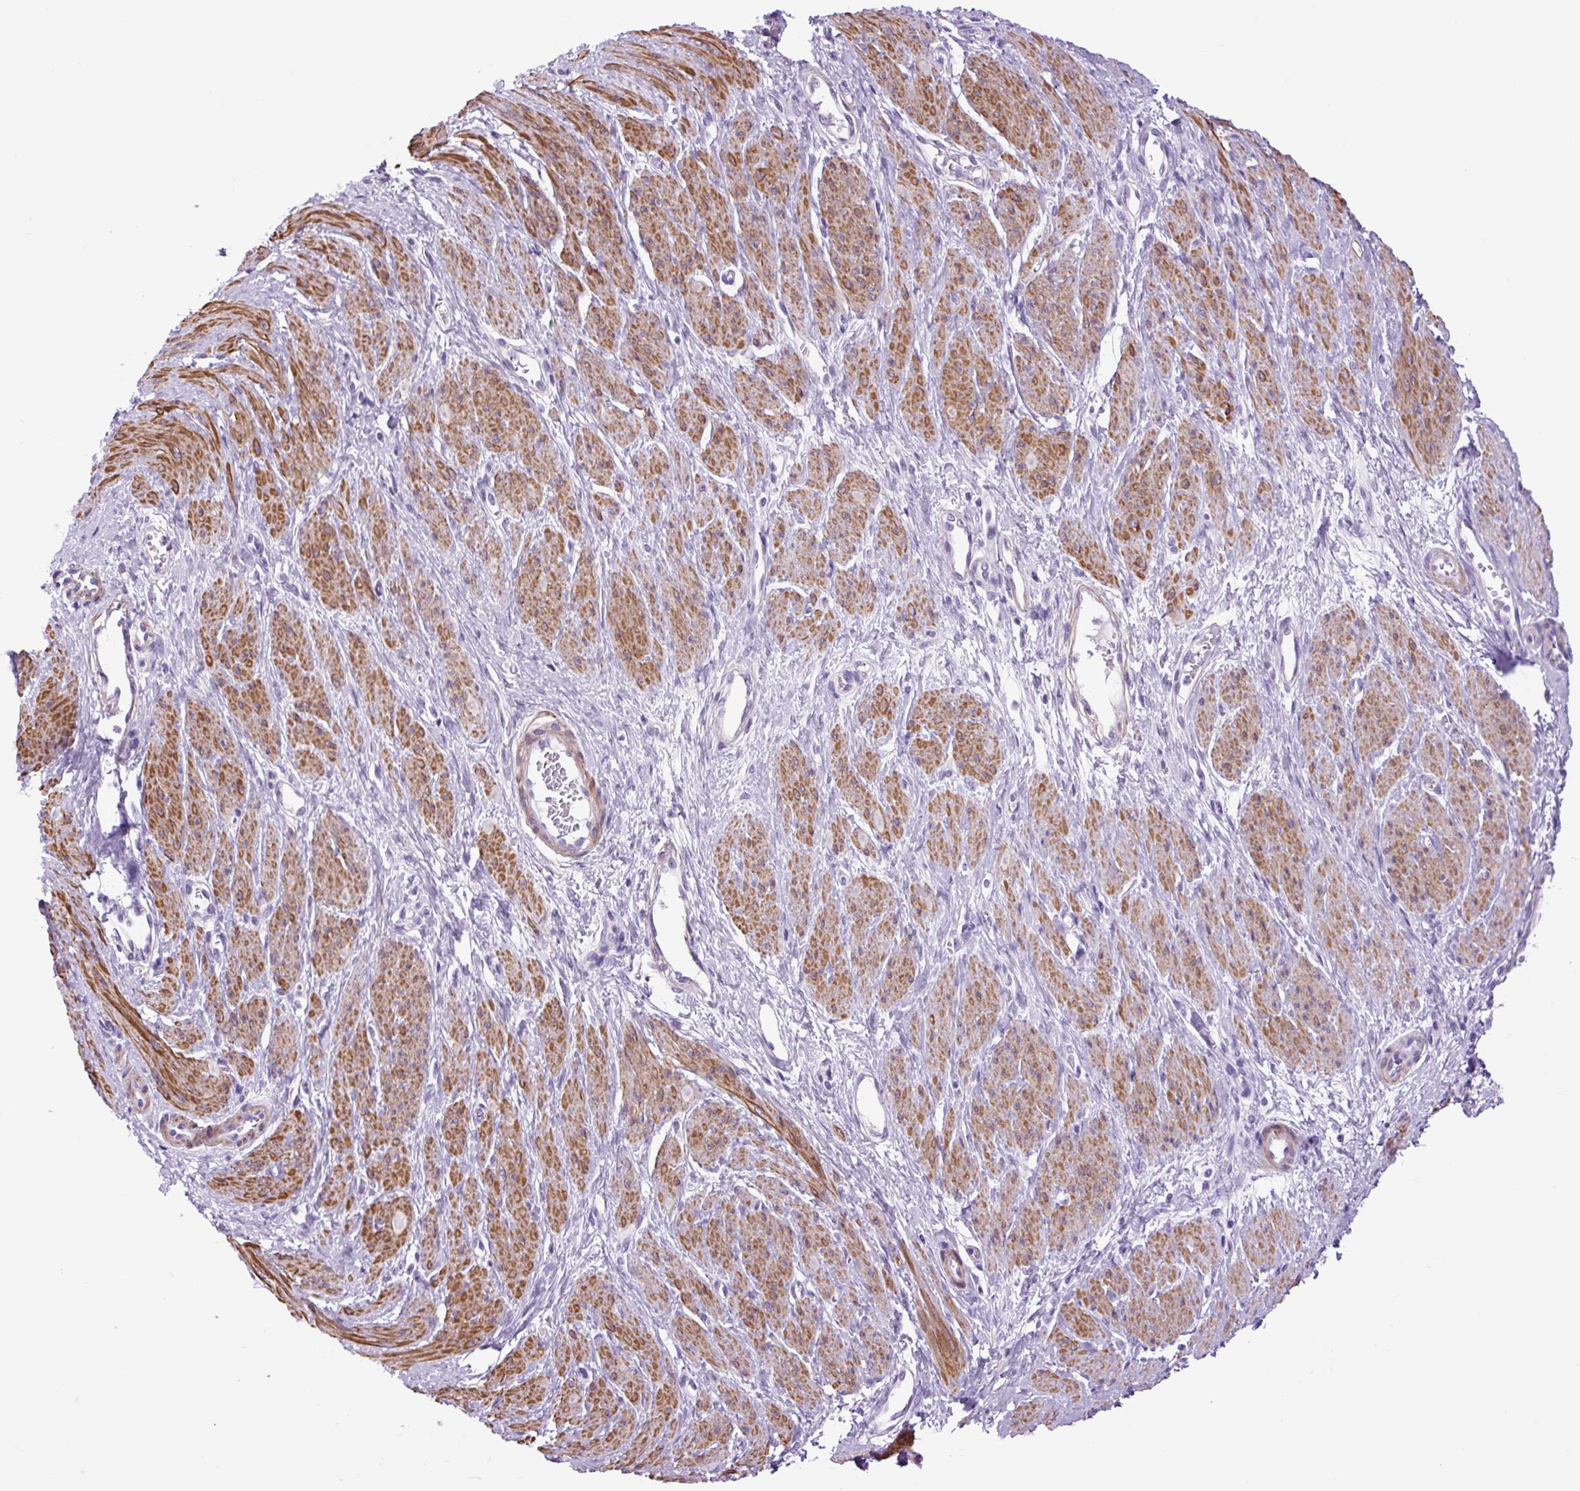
{"staining": {"intensity": "moderate", "quantity": ">75%", "location": "cytoplasmic/membranous"}, "tissue": "smooth muscle", "cell_type": "Smooth muscle cells", "image_type": "normal", "snomed": [{"axis": "morphology", "description": "Normal tissue, NOS"}, {"axis": "topography", "description": "Smooth muscle"}, {"axis": "topography", "description": "Uterus"}], "caption": "Immunohistochemistry image of unremarkable human smooth muscle stained for a protein (brown), which reveals medium levels of moderate cytoplasmic/membranous staining in approximately >75% of smooth muscle cells.", "gene": "DPP6", "patient": {"sex": "female", "age": 39}}